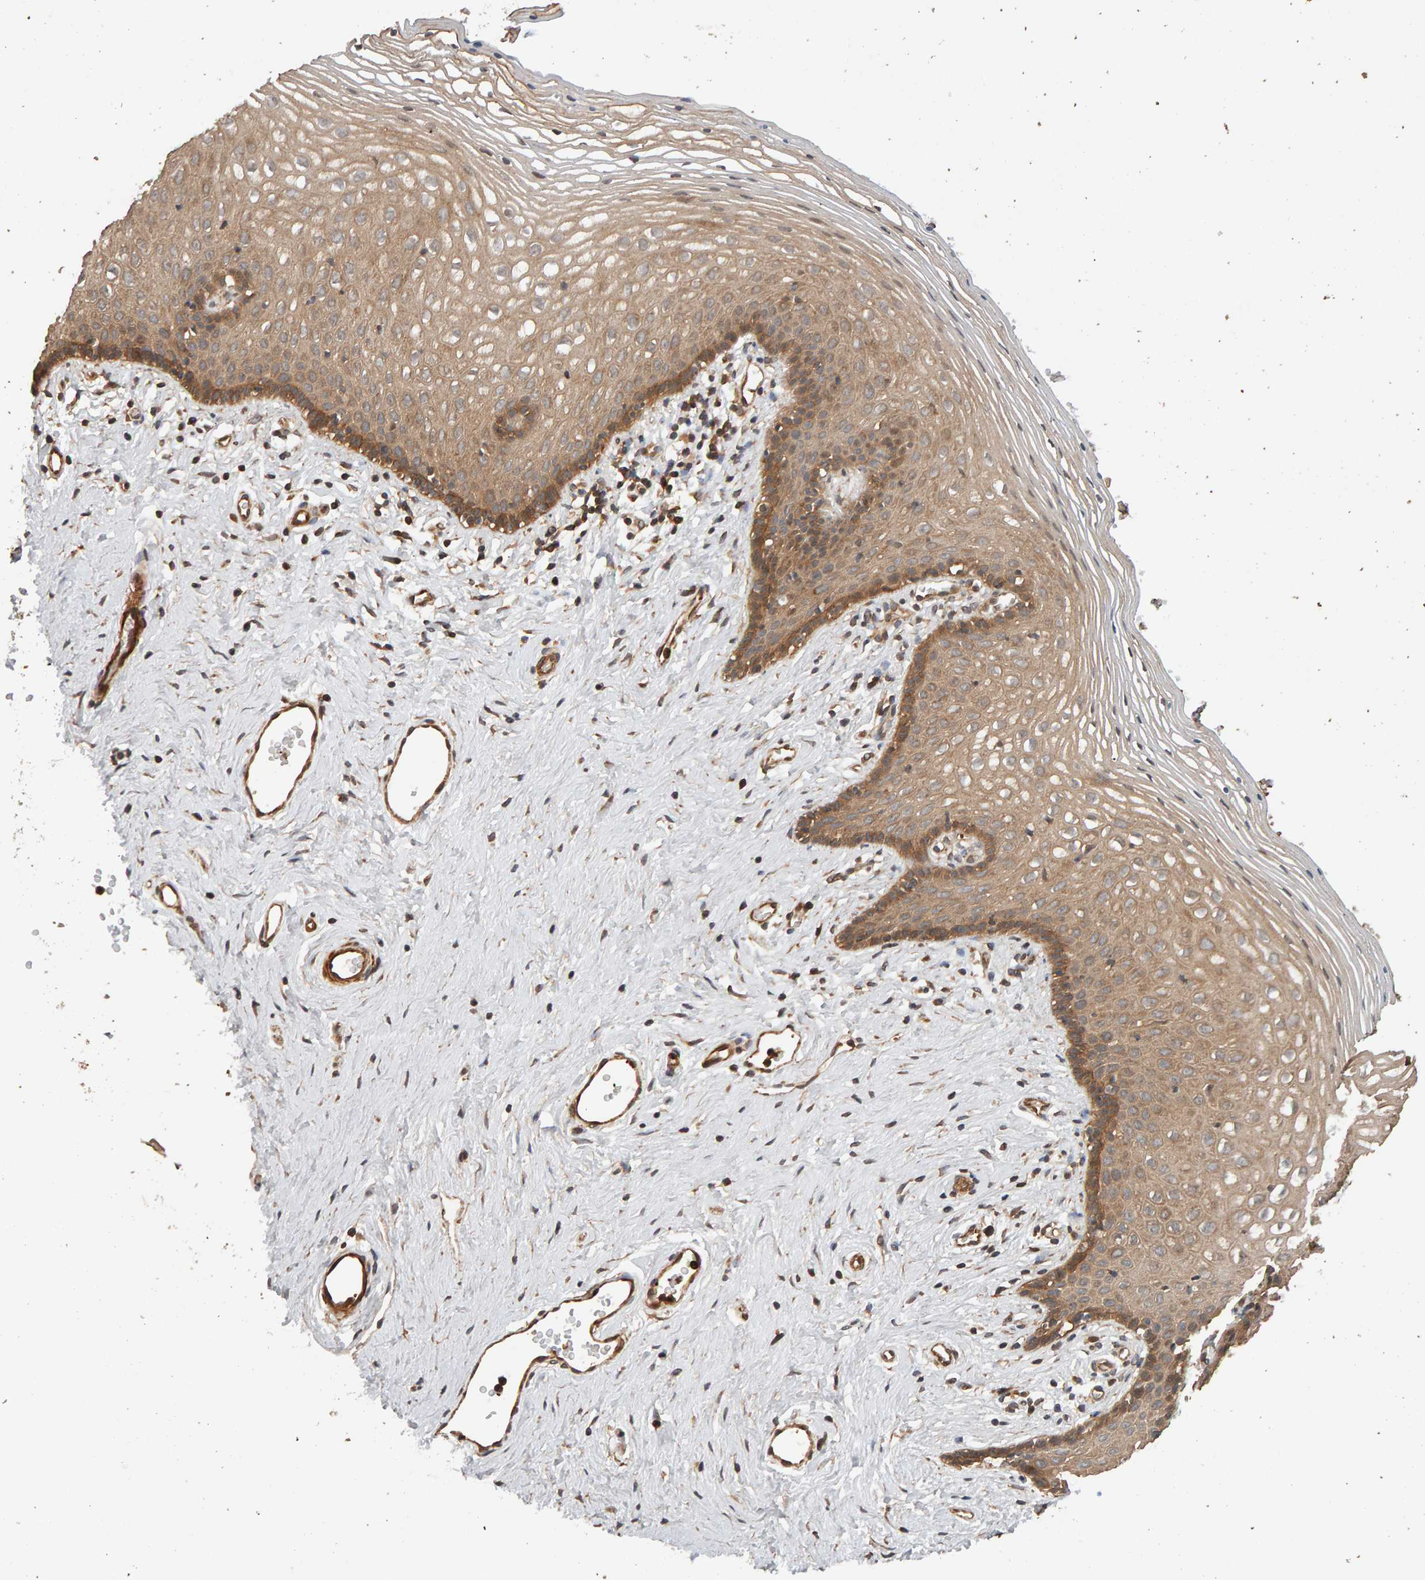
{"staining": {"intensity": "moderate", "quantity": ">75%", "location": "cytoplasmic/membranous"}, "tissue": "vagina", "cell_type": "Squamous epithelial cells", "image_type": "normal", "snomed": [{"axis": "morphology", "description": "Normal tissue, NOS"}, {"axis": "topography", "description": "Vagina"}], "caption": "Approximately >75% of squamous epithelial cells in unremarkable human vagina exhibit moderate cytoplasmic/membranous protein positivity as visualized by brown immunohistochemical staining.", "gene": "SYNRG", "patient": {"sex": "female", "age": 32}}